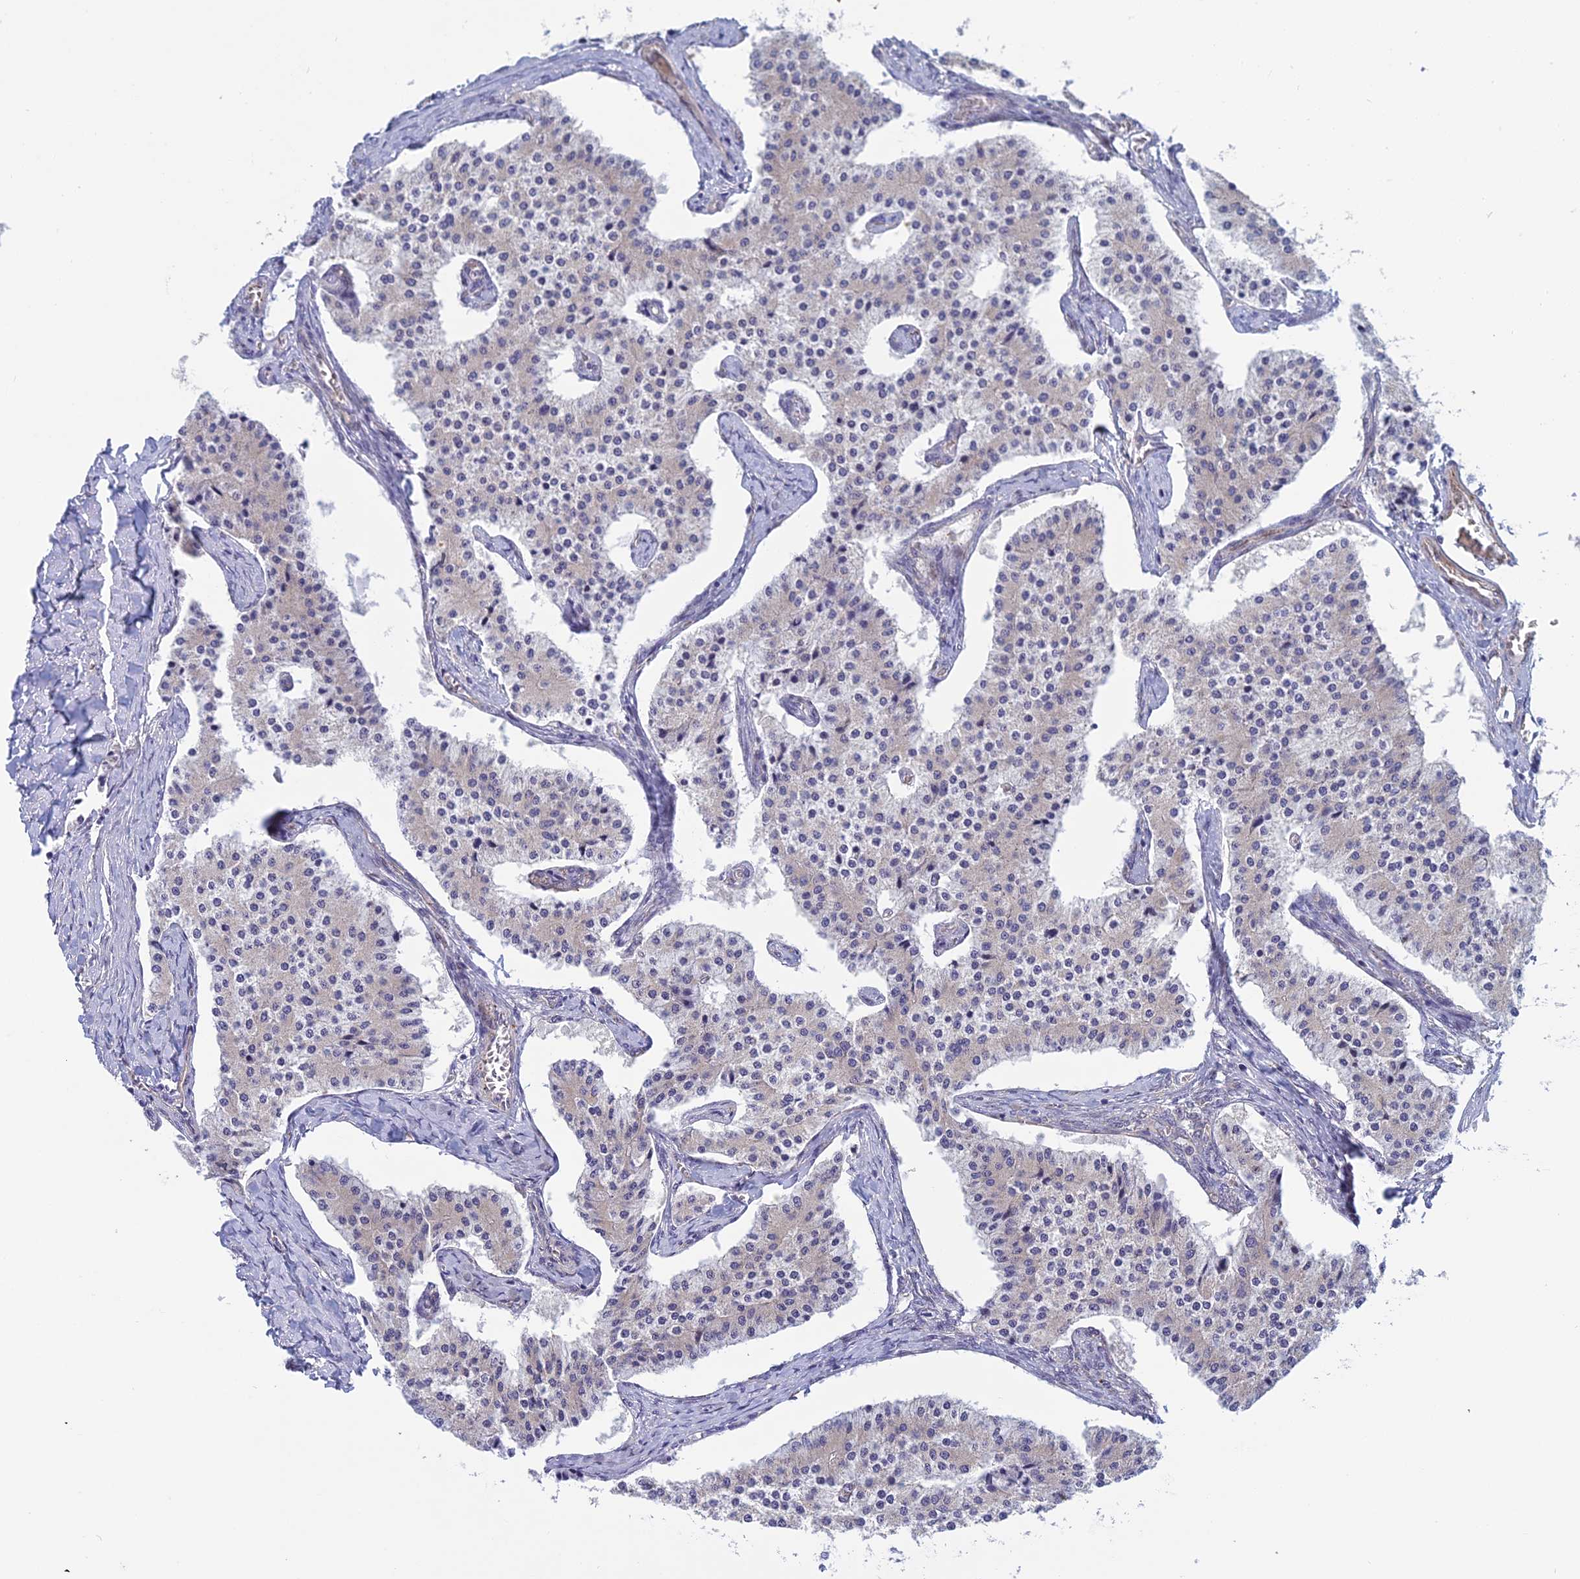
{"staining": {"intensity": "negative", "quantity": "none", "location": "none"}, "tissue": "carcinoid", "cell_type": "Tumor cells", "image_type": "cancer", "snomed": [{"axis": "morphology", "description": "Carcinoid, malignant, NOS"}, {"axis": "topography", "description": "Colon"}], "caption": "Immunohistochemistry micrograph of human carcinoid (malignant) stained for a protein (brown), which shows no positivity in tumor cells.", "gene": "DUS2", "patient": {"sex": "female", "age": 52}}